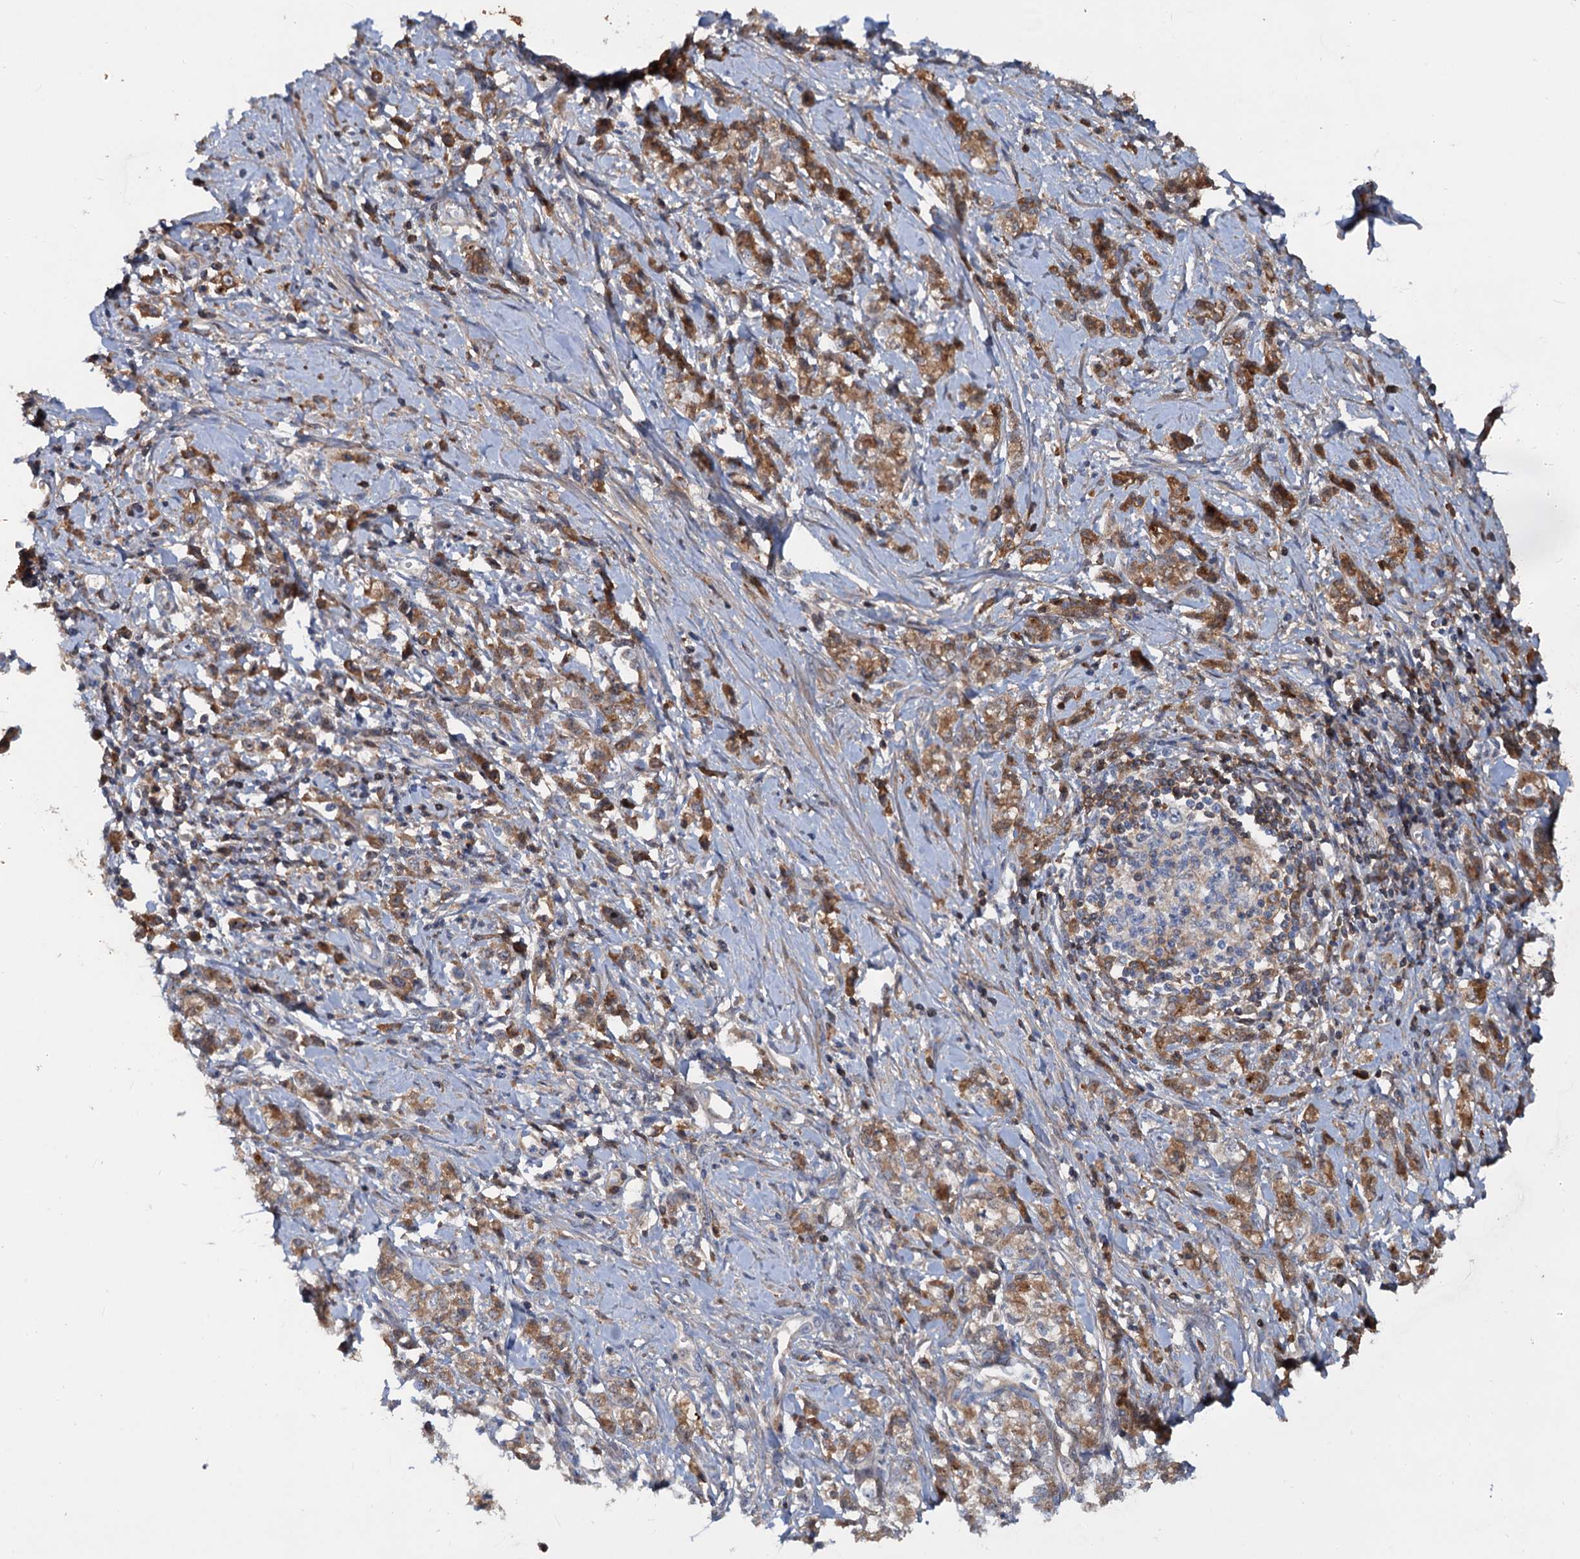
{"staining": {"intensity": "moderate", "quantity": ">75%", "location": "cytoplasmic/membranous"}, "tissue": "stomach cancer", "cell_type": "Tumor cells", "image_type": "cancer", "snomed": [{"axis": "morphology", "description": "Adenocarcinoma, NOS"}, {"axis": "topography", "description": "Stomach"}], "caption": "About >75% of tumor cells in human stomach adenocarcinoma exhibit moderate cytoplasmic/membranous protein expression as visualized by brown immunohistochemical staining.", "gene": "CHRD", "patient": {"sex": "female", "age": 76}}